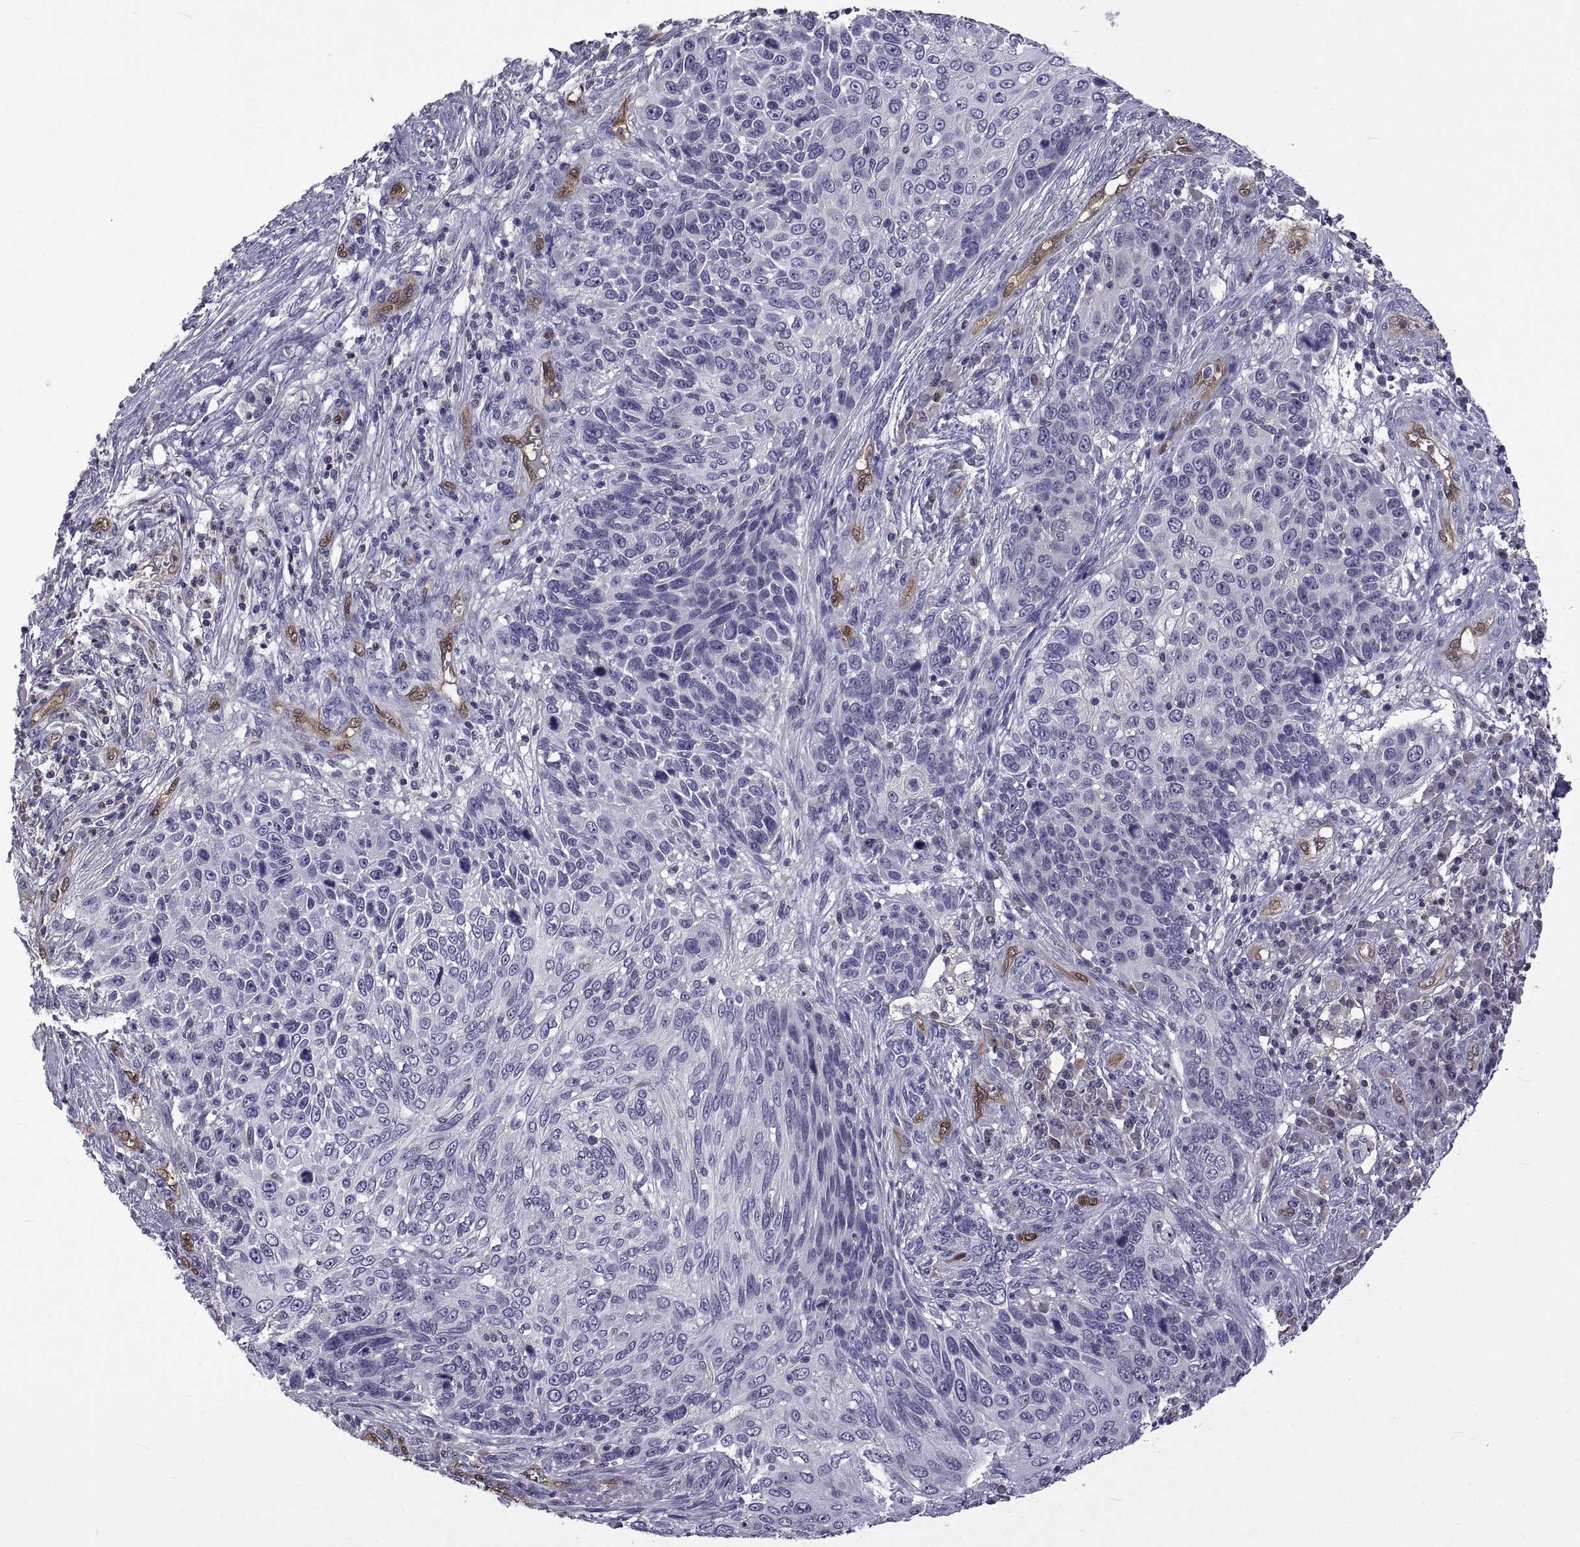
{"staining": {"intensity": "negative", "quantity": "none", "location": "none"}, "tissue": "skin cancer", "cell_type": "Tumor cells", "image_type": "cancer", "snomed": [{"axis": "morphology", "description": "Squamous cell carcinoma, NOS"}, {"axis": "topography", "description": "Skin"}], "caption": "Squamous cell carcinoma (skin) was stained to show a protein in brown. There is no significant positivity in tumor cells.", "gene": "LCN9", "patient": {"sex": "male", "age": 92}}